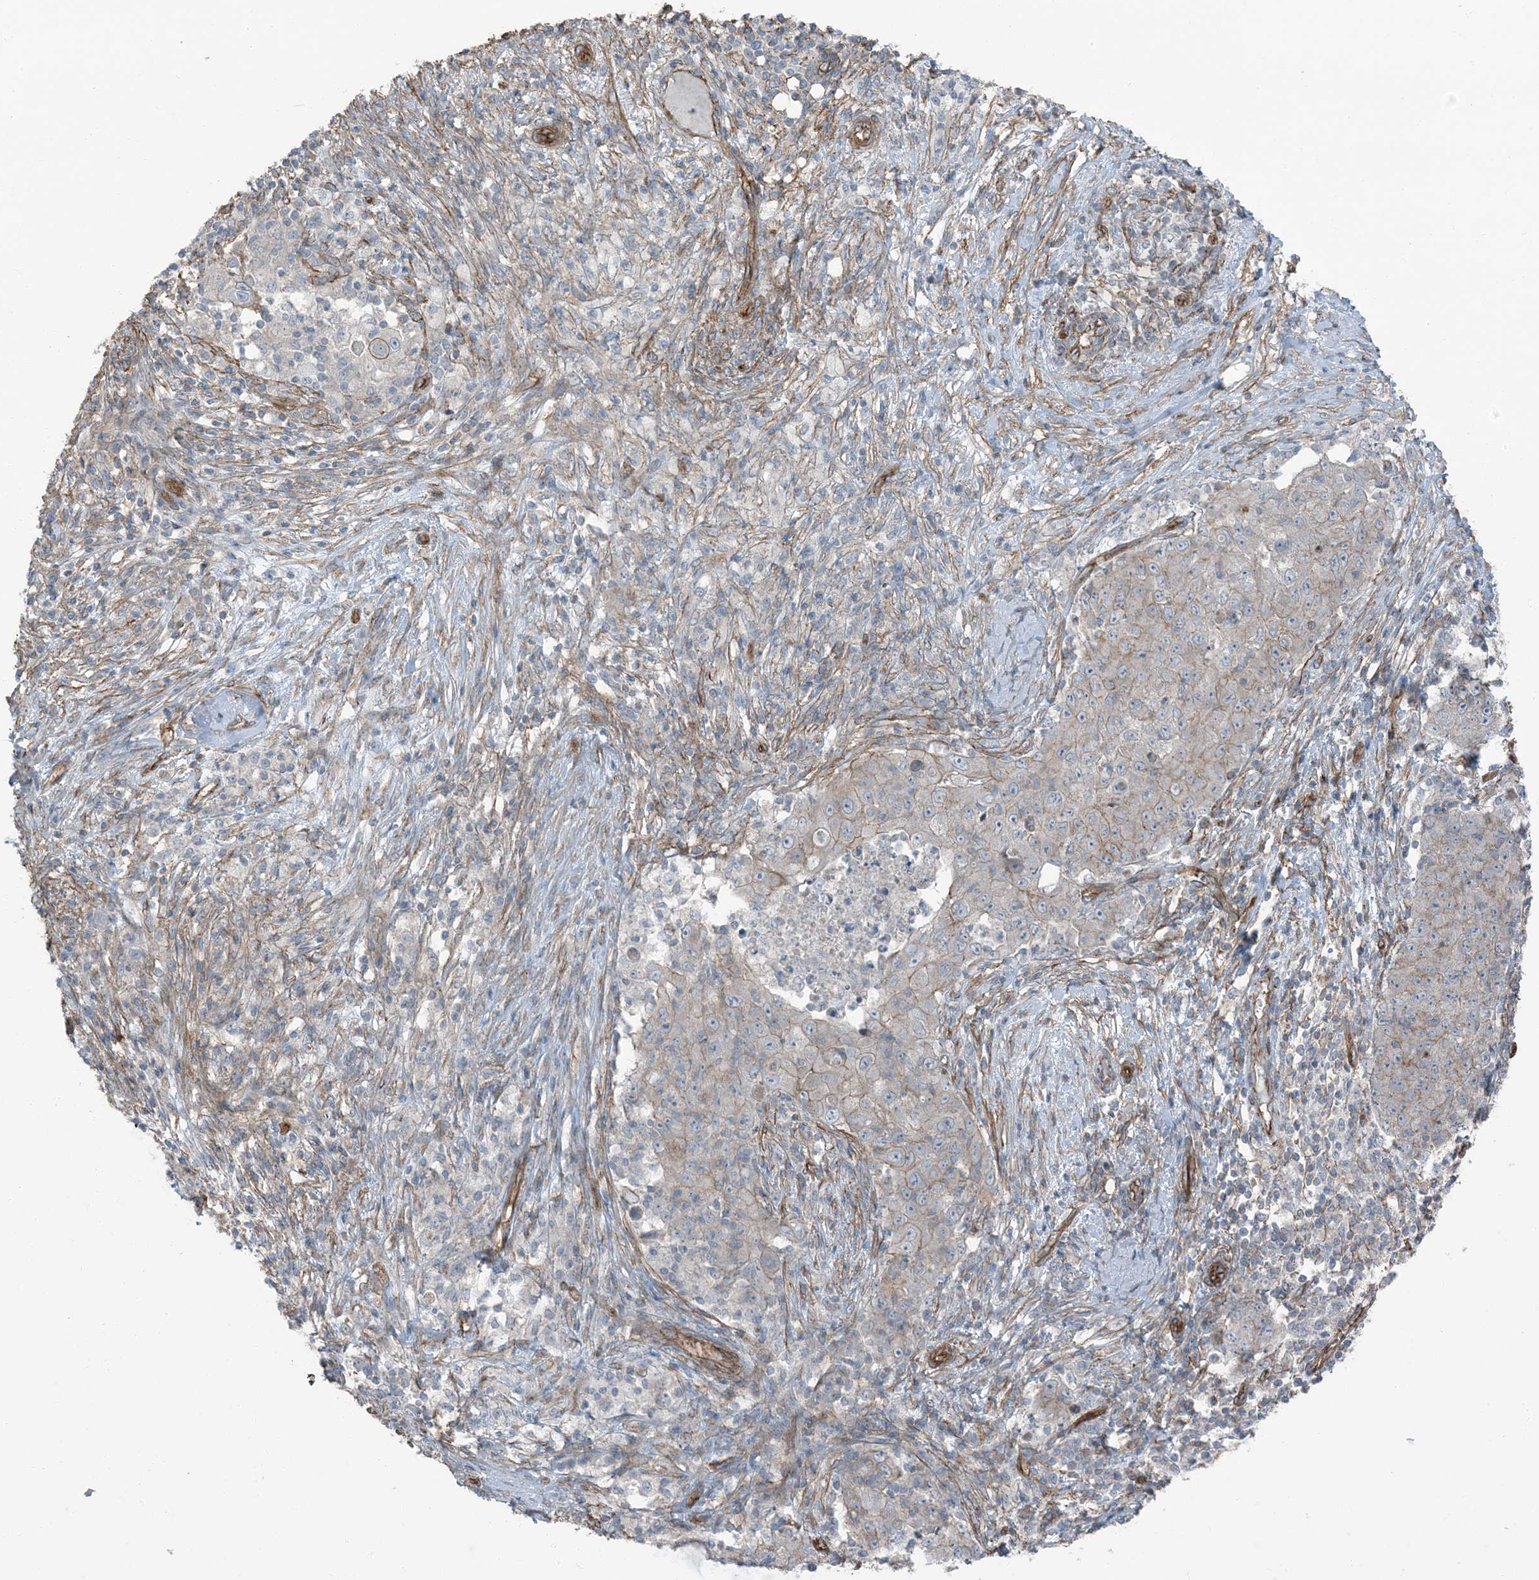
{"staining": {"intensity": "weak", "quantity": "<25%", "location": "cytoplasmic/membranous"}, "tissue": "ovarian cancer", "cell_type": "Tumor cells", "image_type": "cancer", "snomed": [{"axis": "morphology", "description": "Carcinoma, endometroid"}, {"axis": "topography", "description": "Ovary"}], "caption": "High power microscopy photomicrograph of an IHC photomicrograph of ovarian endometroid carcinoma, revealing no significant staining in tumor cells. (Immunohistochemistry, brightfield microscopy, high magnification).", "gene": "ZFP90", "patient": {"sex": "female", "age": 42}}